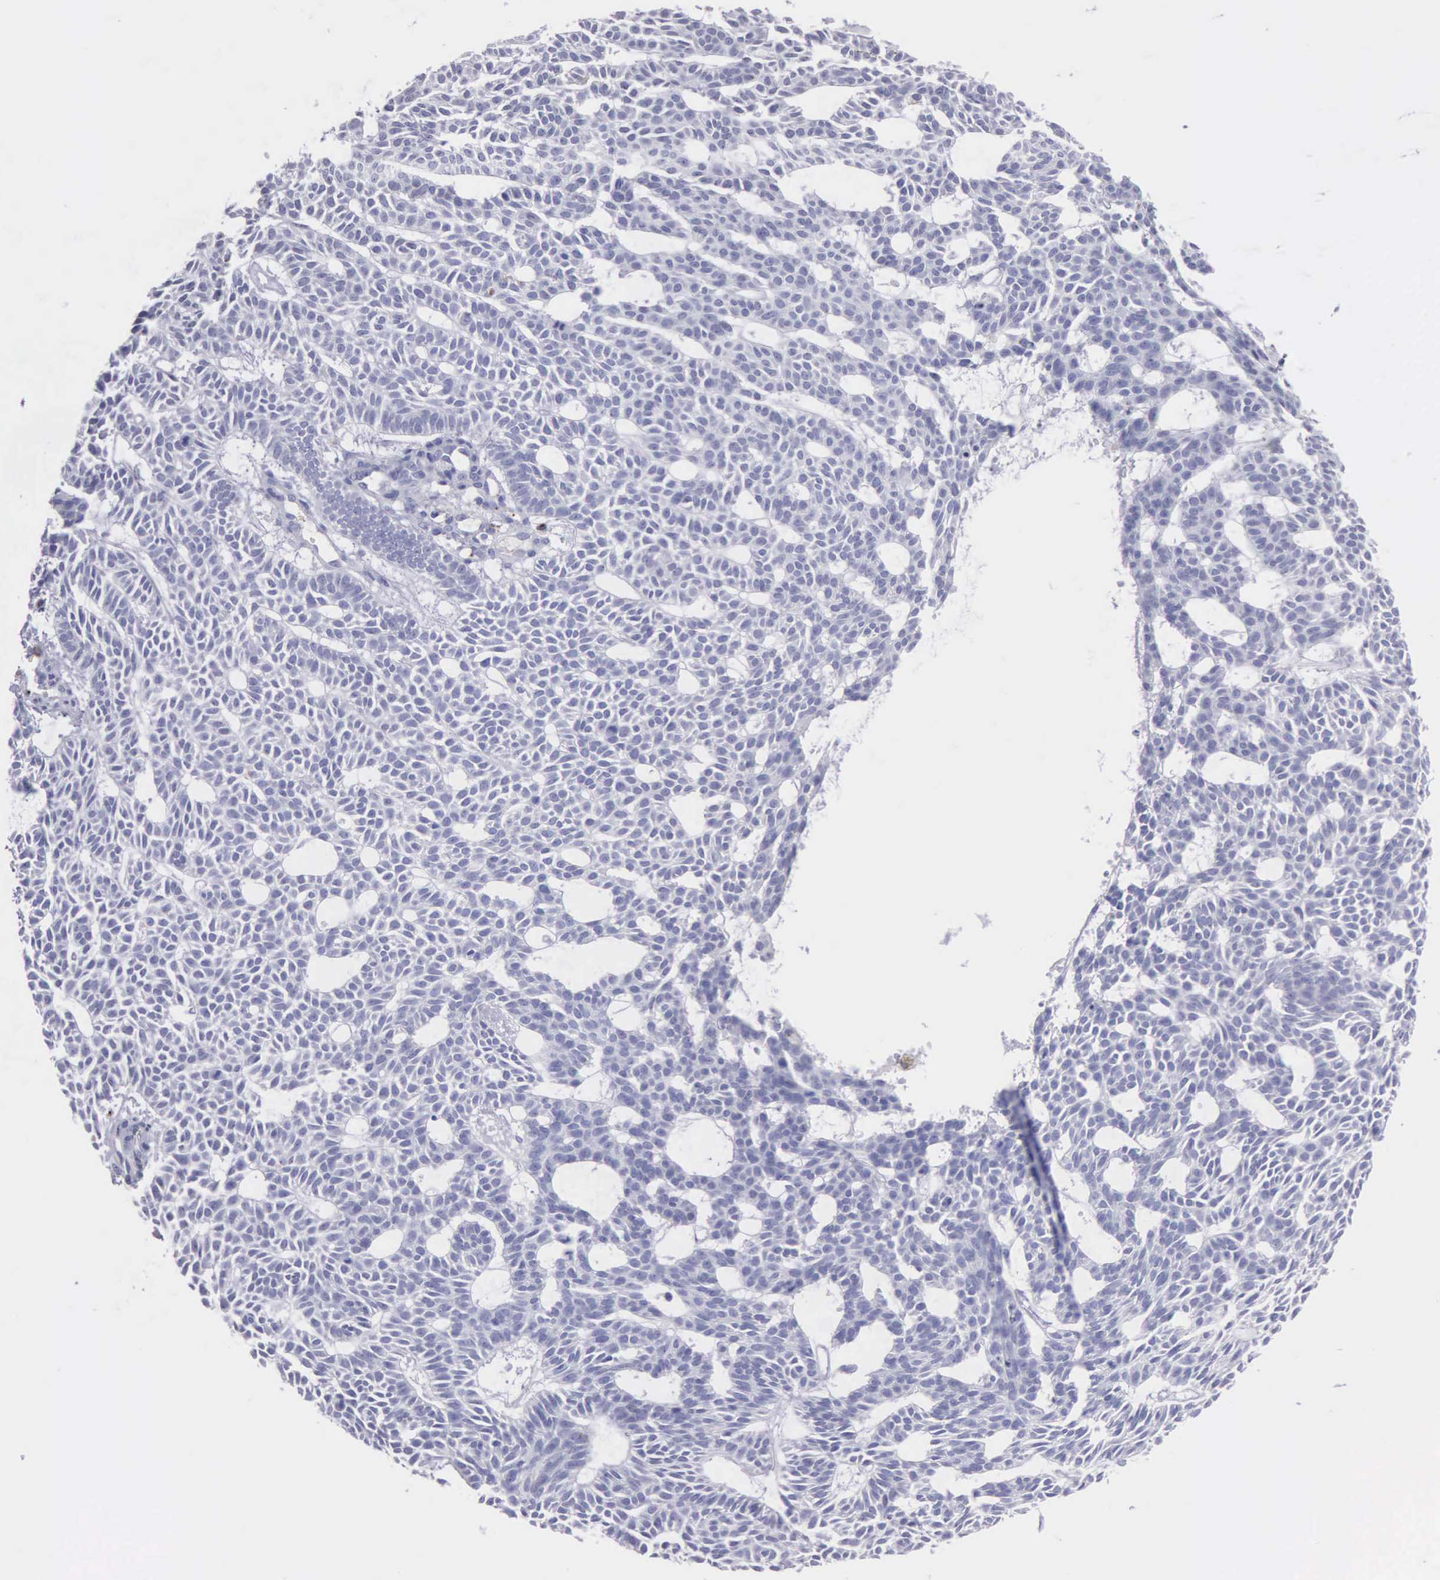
{"staining": {"intensity": "negative", "quantity": "none", "location": "none"}, "tissue": "skin cancer", "cell_type": "Tumor cells", "image_type": "cancer", "snomed": [{"axis": "morphology", "description": "Basal cell carcinoma"}, {"axis": "topography", "description": "Skin"}], "caption": "Tumor cells are negative for brown protein staining in skin cancer (basal cell carcinoma).", "gene": "SRGN", "patient": {"sex": "male", "age": 75}}